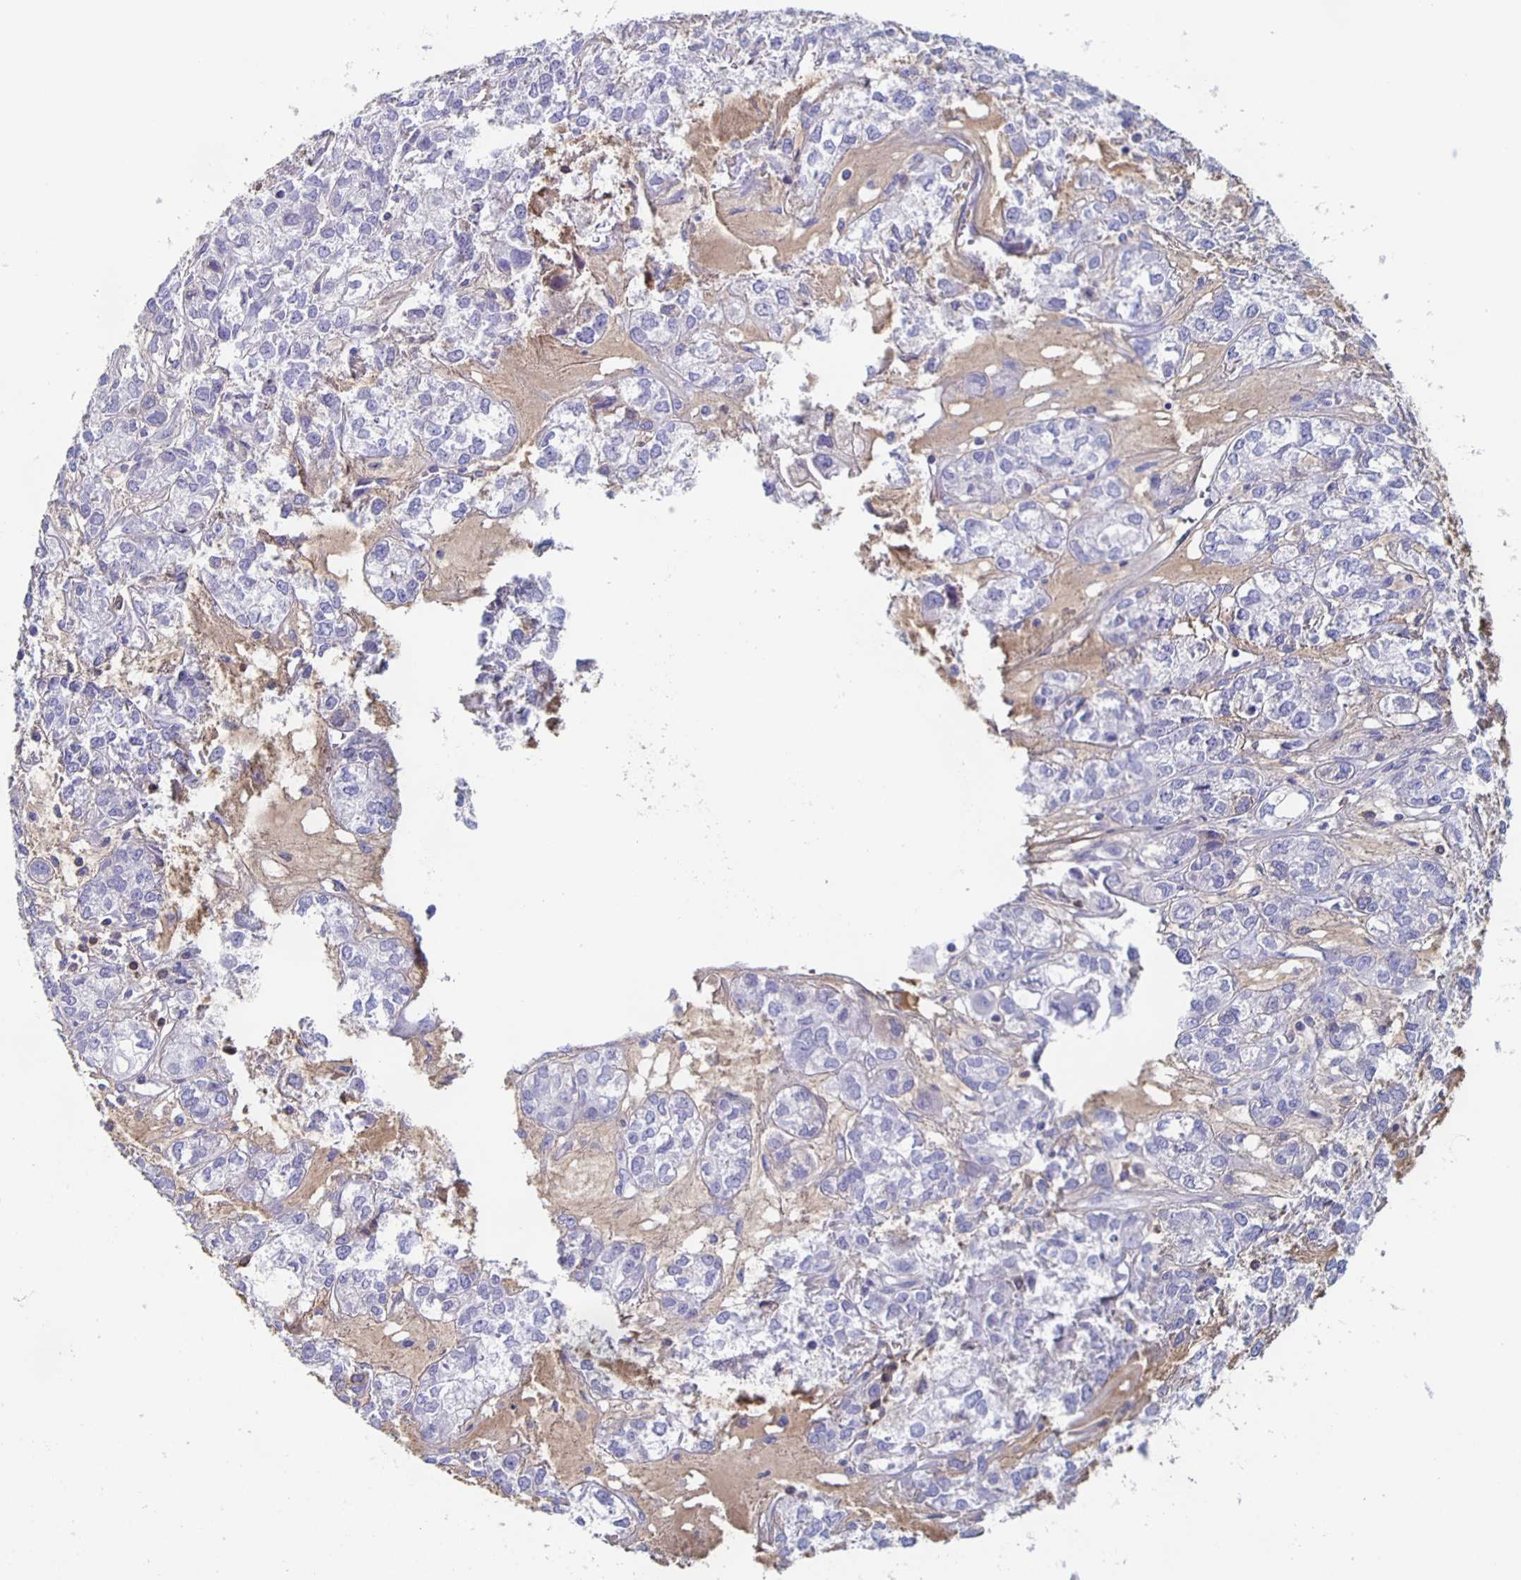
{"staining": {"intensity": "negative", "quantity": "none", "location": "none"}, "tissue": "ovarian cancer", "cell_type": "Tumor cells", "image_type": "cancer", "snomed": [{"axis": "morphology", "description": "Carcinoma, endometroid"}, {"axis": "topography", "description": "Ovary"}], "caption": "Tumor cells show no significant positivity in ovarian cancer.", "gene": "FGA", "patient": {"sex": "female", "age": 64}}